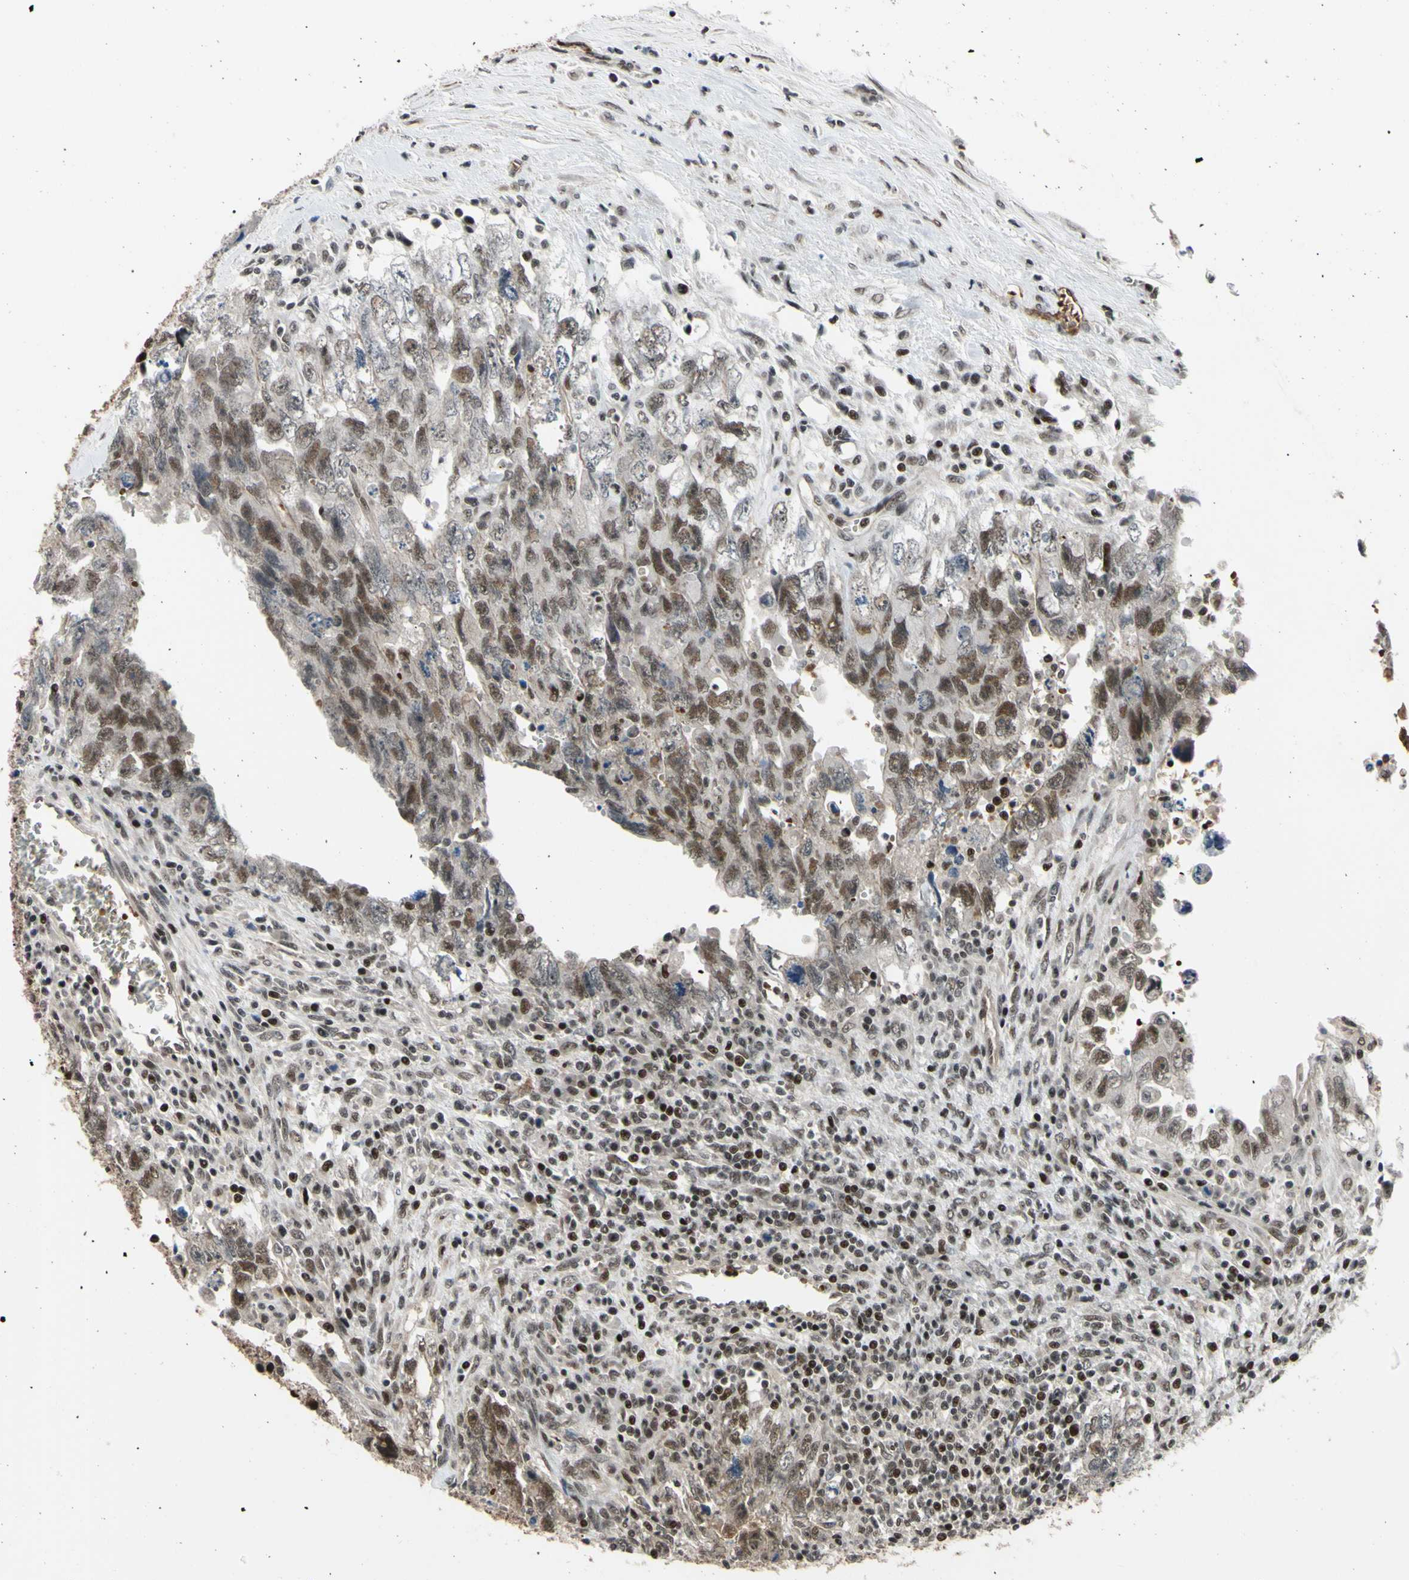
{"staining": {"intensity": "moderate", "quantity": ">75%", "location": "nuclear"}, "tissue": "testis cancer", "cell_type": "Tumor cells", "image_type": "cancer", "snomed": [{"axis": "morphology", "description": "Carcinoma, Embryonal, NOS"}, {"axis": "topography", "description": "Testis"}], "caption": "IHC histopathology image of human testis cancer stained for a protein (brown), which reveals medium levels of moderate nuclear staining in approximately >75% of tumor cells.", "gene": "THAP12", "patient": {"sex": "male", "age": 28}}